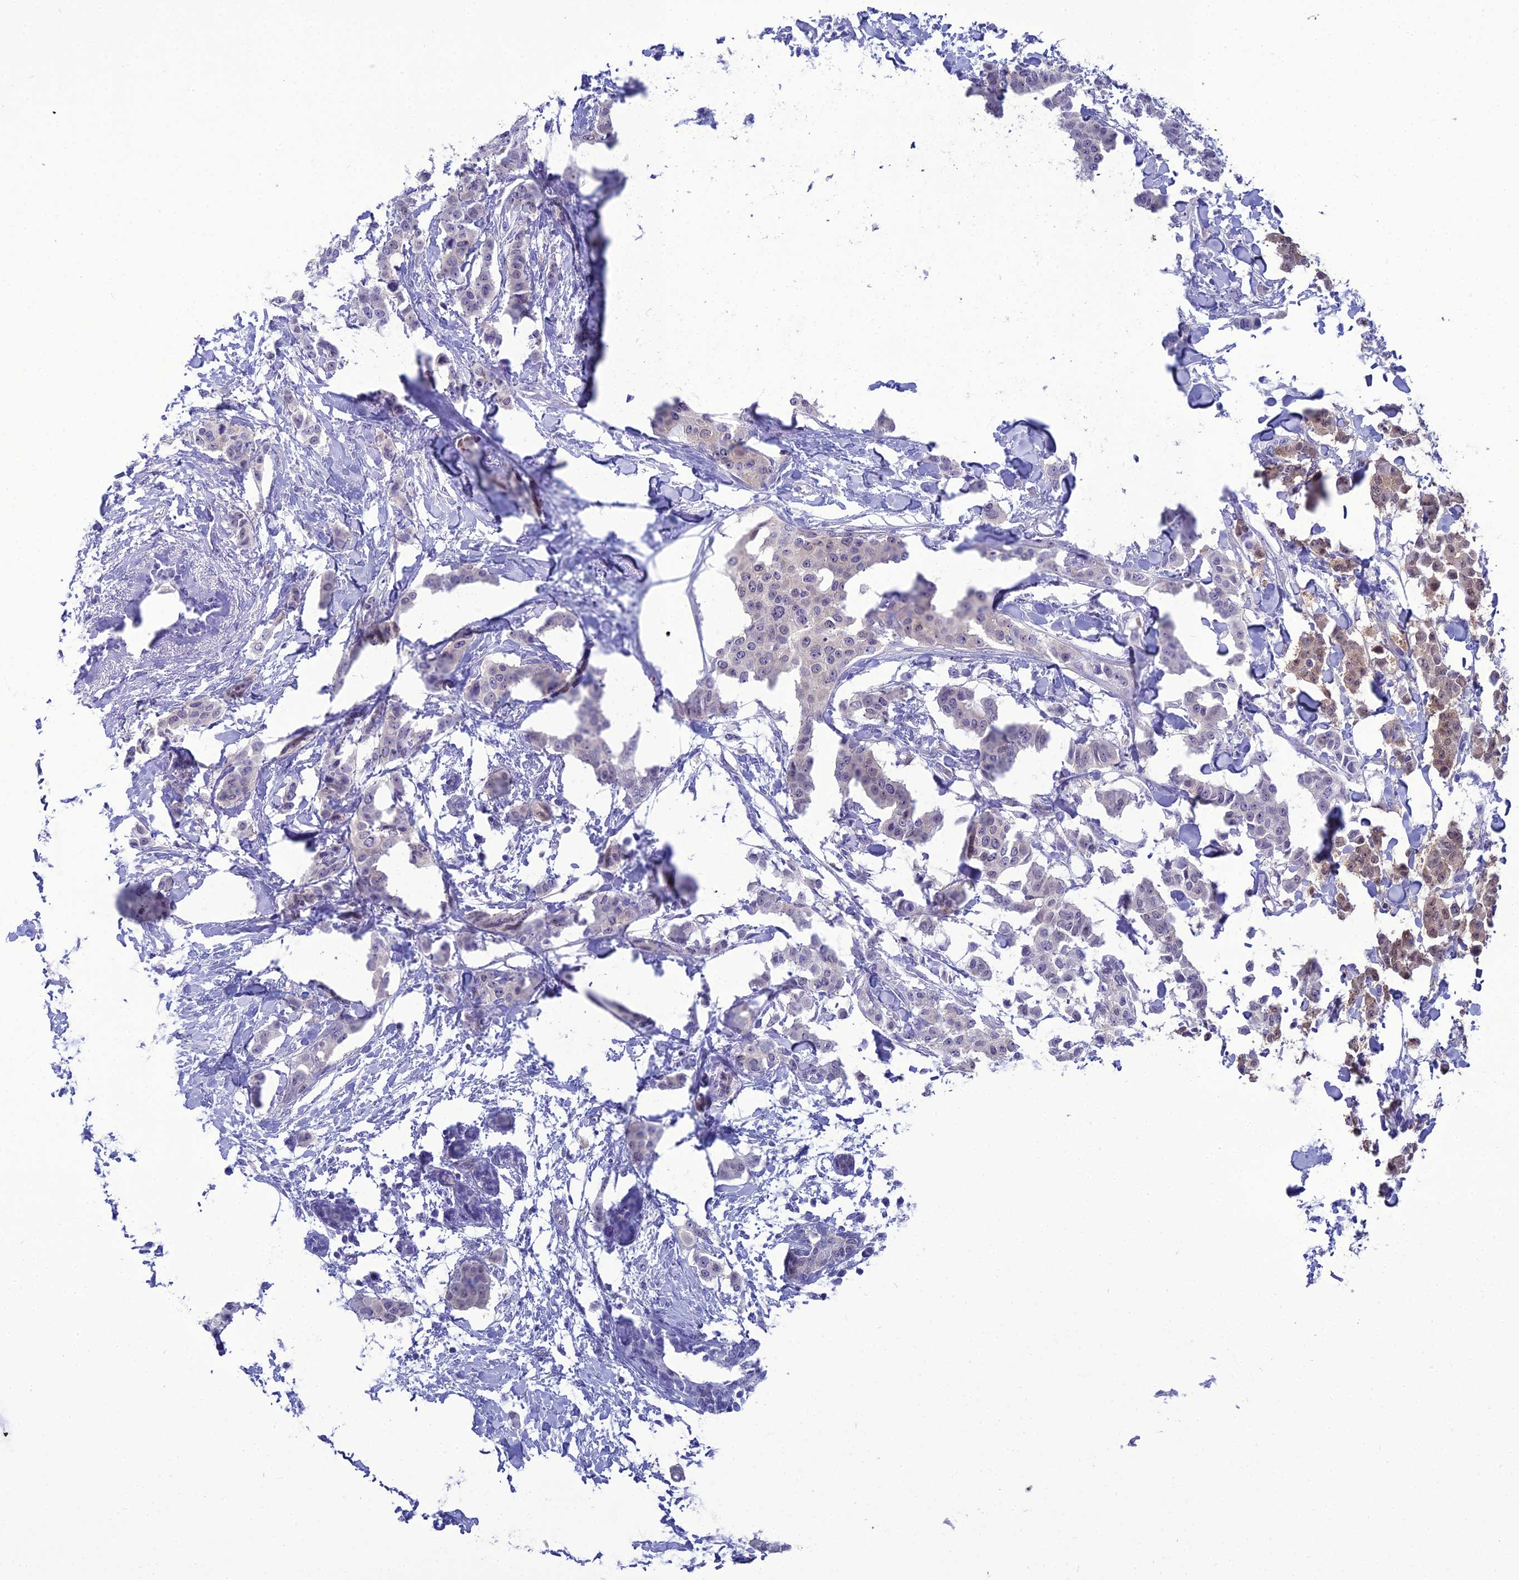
{"staining": {"intensity": "negative", "quantity": "none", "location": "none"}, "tissue": "breast cancer", "cell_type": "Tumor cells", "image_type": "cancer", "snomed": [{"axis": "morphology", "description": "Duct carcinoma"}, {"axis": "topography", "description": "Breast"}], "caption": "IHC of human breast cancer (invasive ductal carcinoma) displays no positivity in tumor cells.", "gene": "GNPNAT1", "patient": {"sex": "female", "age": 40}}